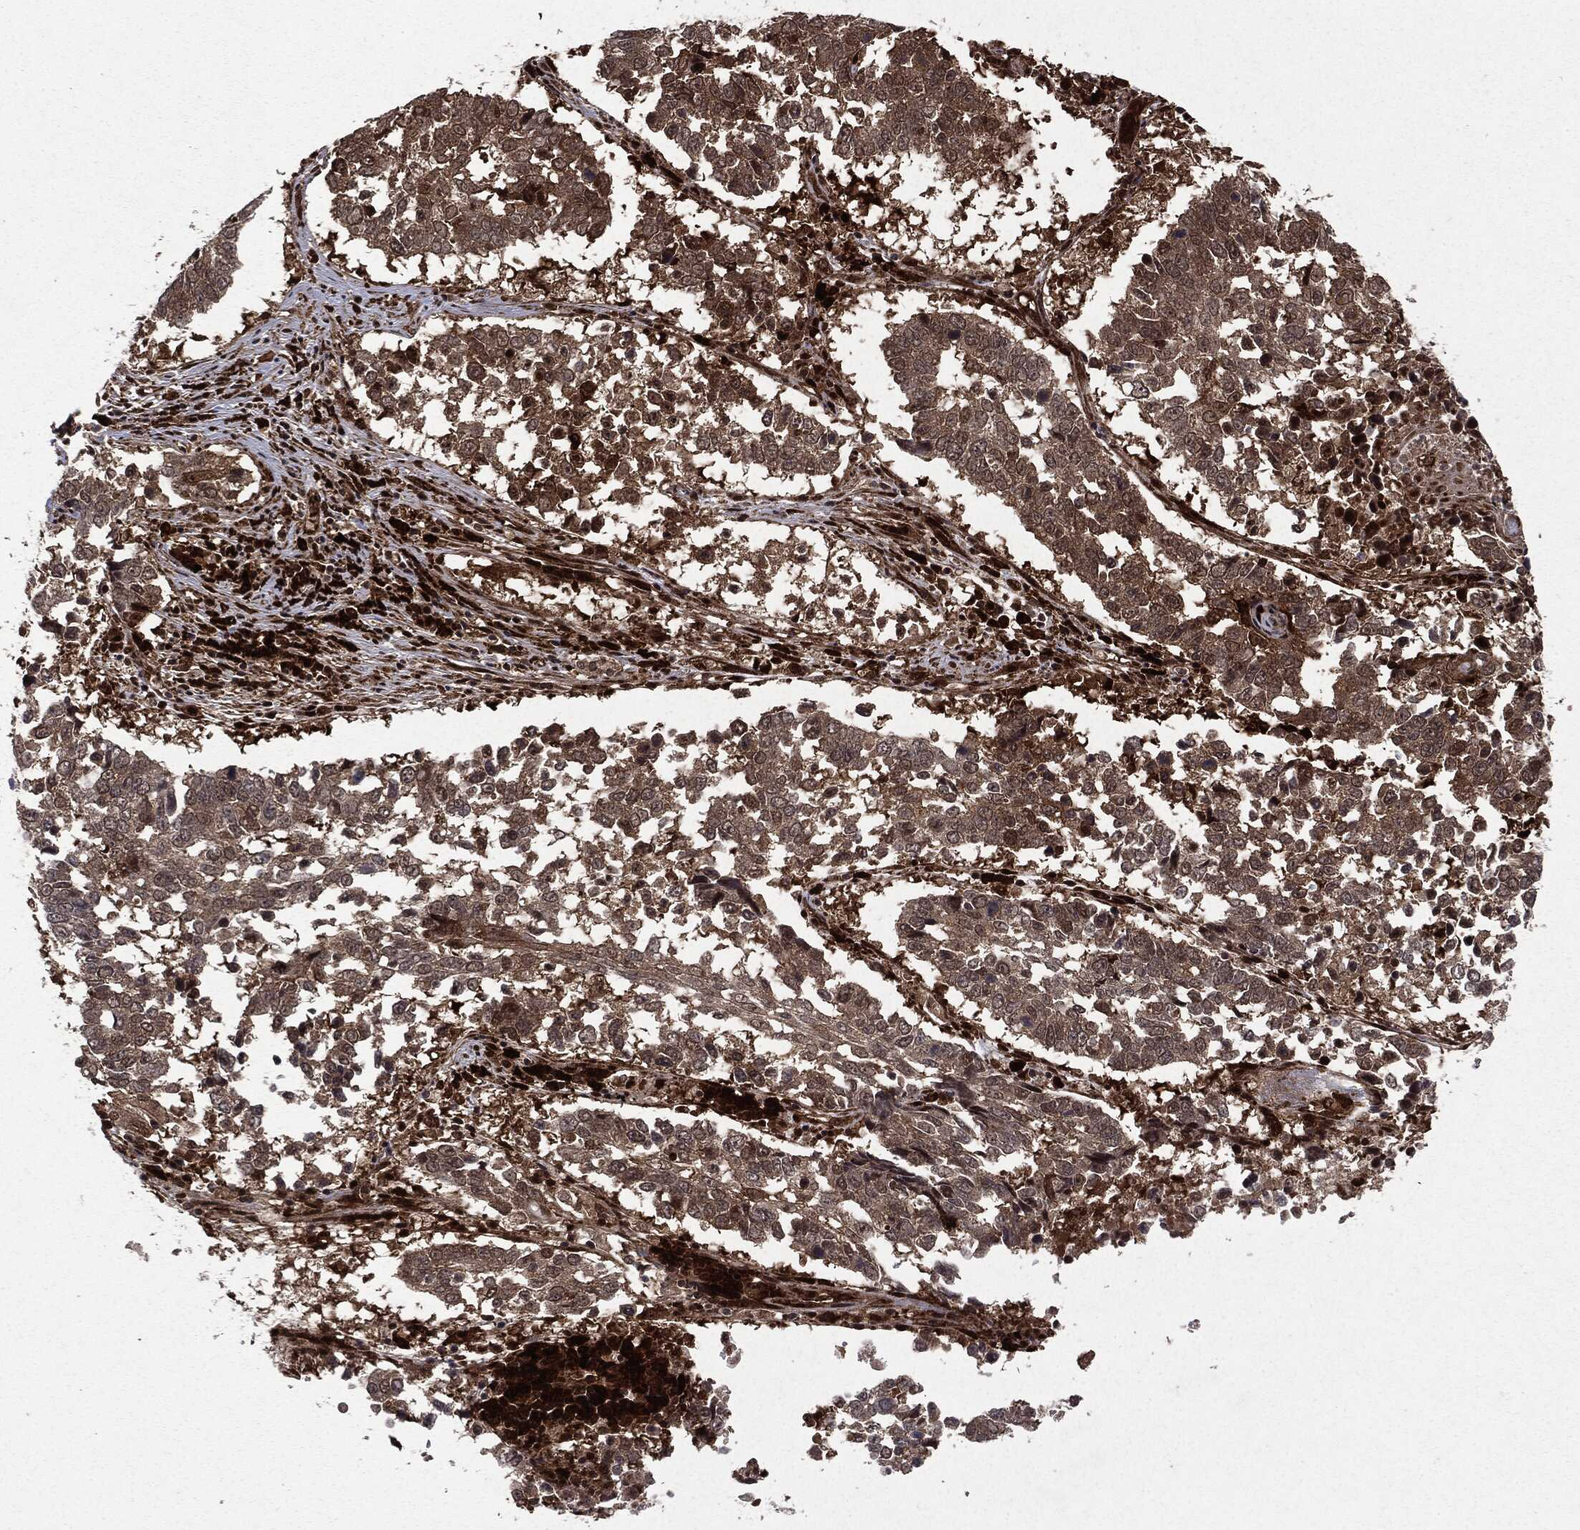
{"staining": {"intensity": "moderate", "quantity": ">75%", "location": "cytoplasmic/membranous"}, "tissue": "lung cancer", "cell_type": "Tumor cells", "image_type": "cancer", "snomed": [{"axis": "morphology", "description": "Squamous cell carcinoma, NOS"}, {"axis": "topography", "description": "Lung"}], "caption": "Lung squamous cell carcinoma was stained to show a protein in brown. There is medium levels of moderate cytoplasmic/membranous positivity in approximately >75% of tumor cells. The staining is performed using DAB (3,3'-diaminobenzidine) brown chromogen to label protein expression. The nuclei are counter-stained blue using hematoxylin.", "gene": "OTUB1", "patient": {"sex": "male", "age": 82}}